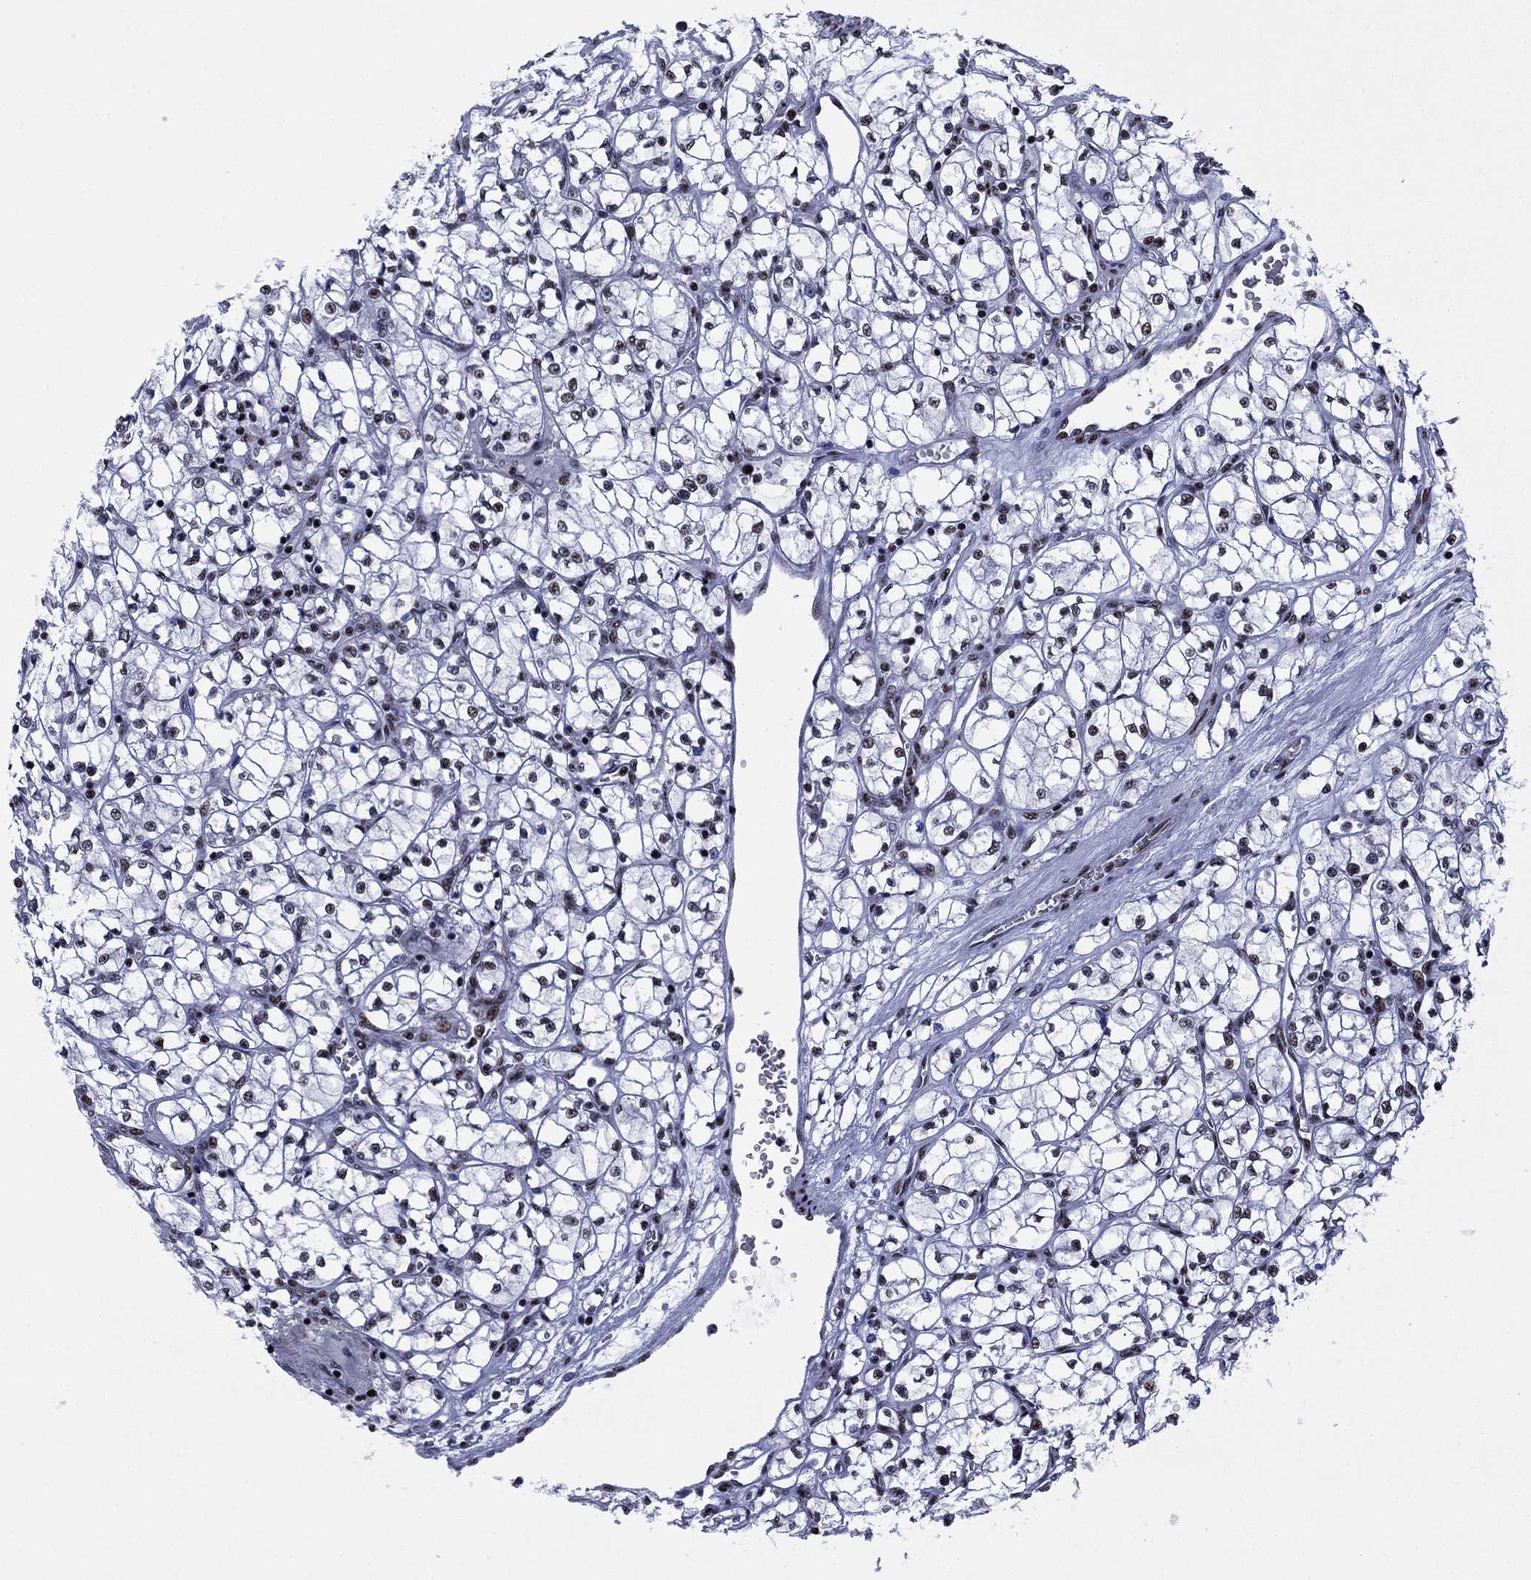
{"staining": {"intensity": "moderate", "quantity": "<25%", "location": "nuclear"}, "tissue": "renal cancer", "cell_type": "Tumor cells", "image_type": "cancer", "snomed": [{"axis": "morphology", "description": "Adenocarcinoma, NOS"}, {"axis": "topography", "description": "Kidney"}], "caption": "A high-resolution micrograph shows immunohistochemistry staining of adenocarcinoma (renal), which exhibits moderate nuclear positivity in about <25% of tumor cells. The staining was performed using DAB (3,3'-diaminobenzidine), with brown indicating positive protein expression. Nuclei are stained blue with hematoxylin.", "gene": "N4BP2", "patient": {"sex": "female", "age": 64}}